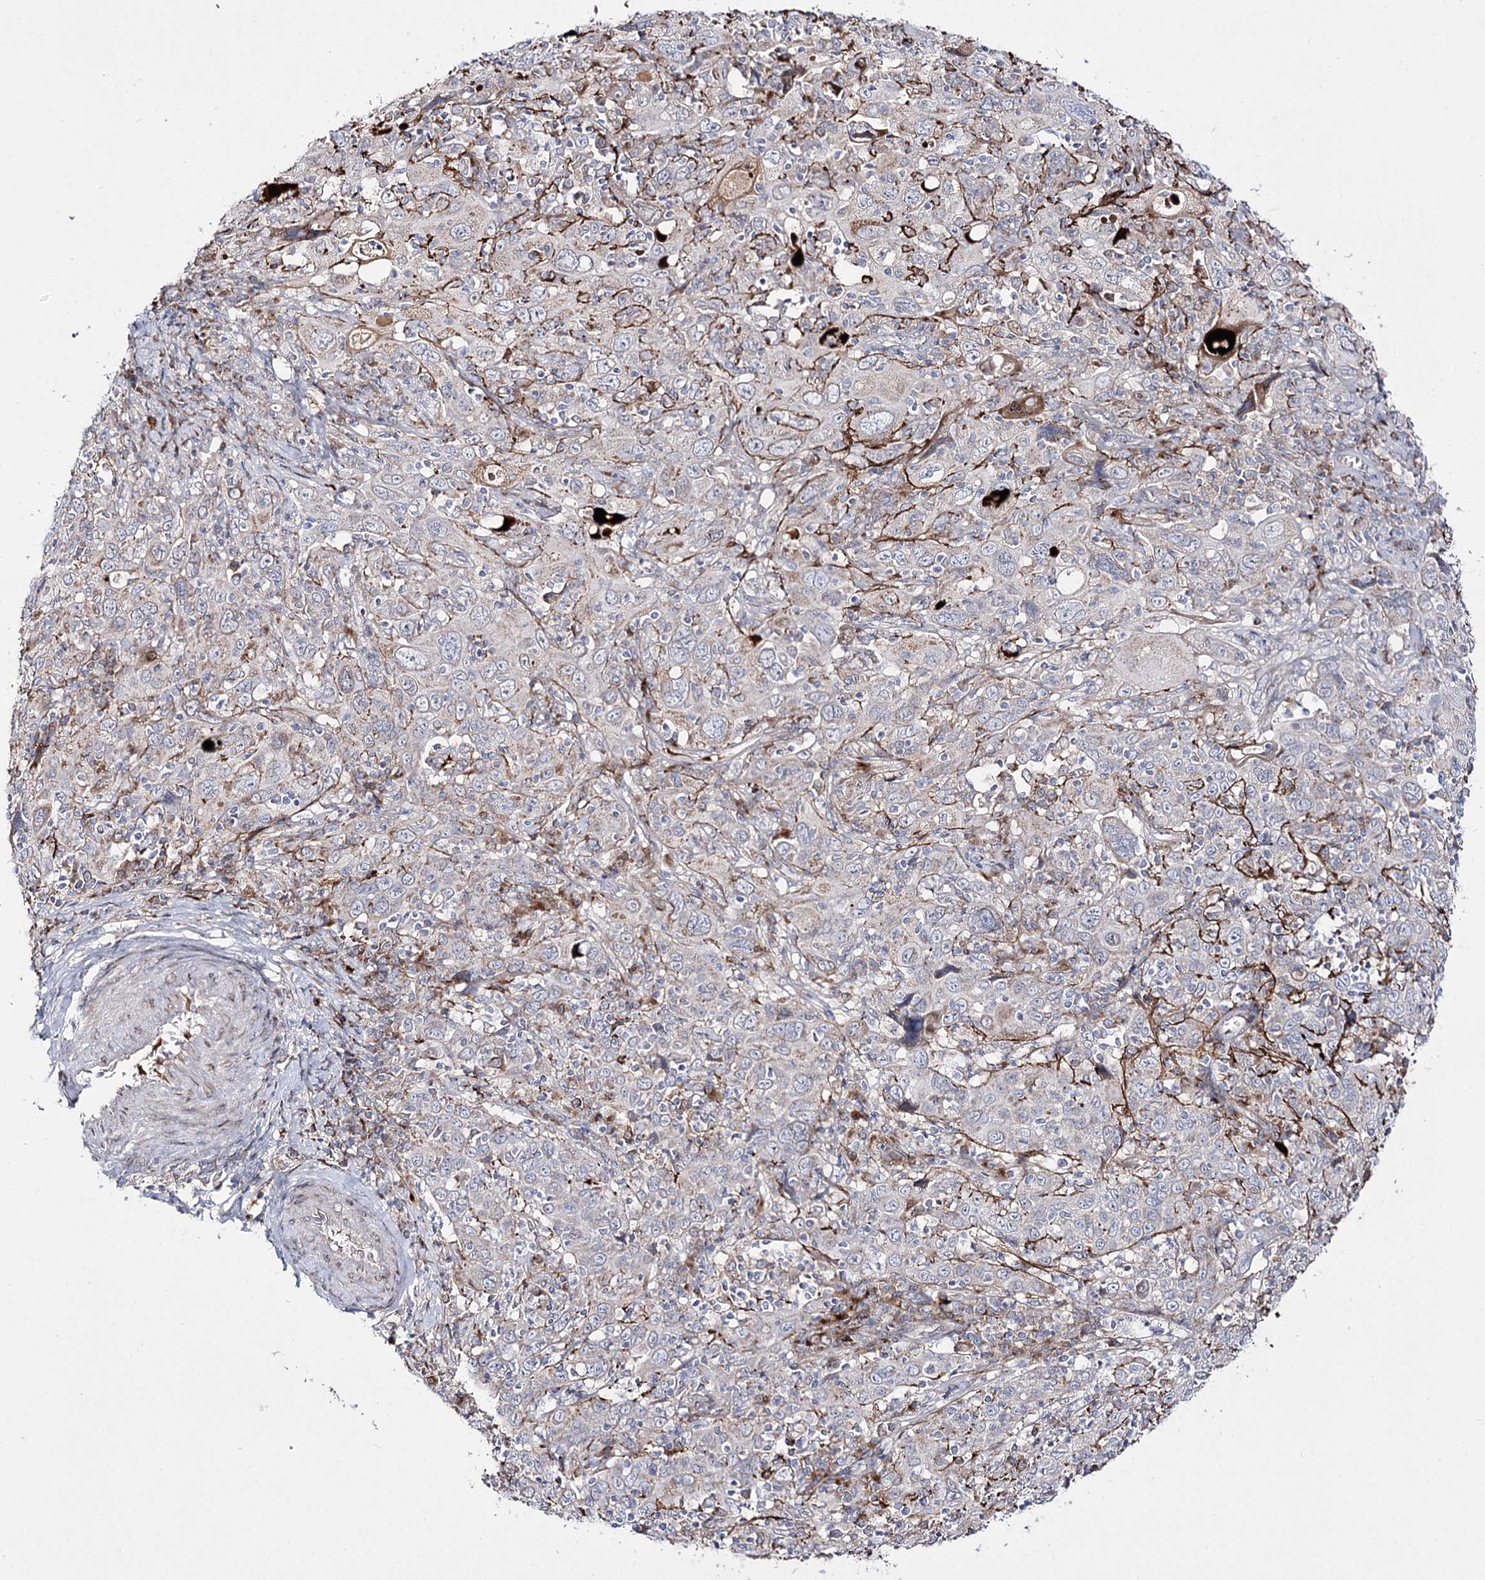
{"staining": {"intensity": "moderate", "quantity": "<25%", "location": "cytoplasmic/membranous"}, "tissue": "cervical cancer", "cell_type": "Tumor cells", "image_type": "cancer", "snomed": [{"axis": "morphology", "description": "Squamous cell carcinoma, NOS"}, {"axis": "topography", "description": "Cervix"}], "caption": "An image showing moderate cytoplasmic/membranous positivity in approximately <25% of tumor cells in squamous cell carcinoma (cervical), as visualized by brown immunohistochemical staining.", "gene": "C11orf80", "patient": {"sex": "female", "age": 46}}